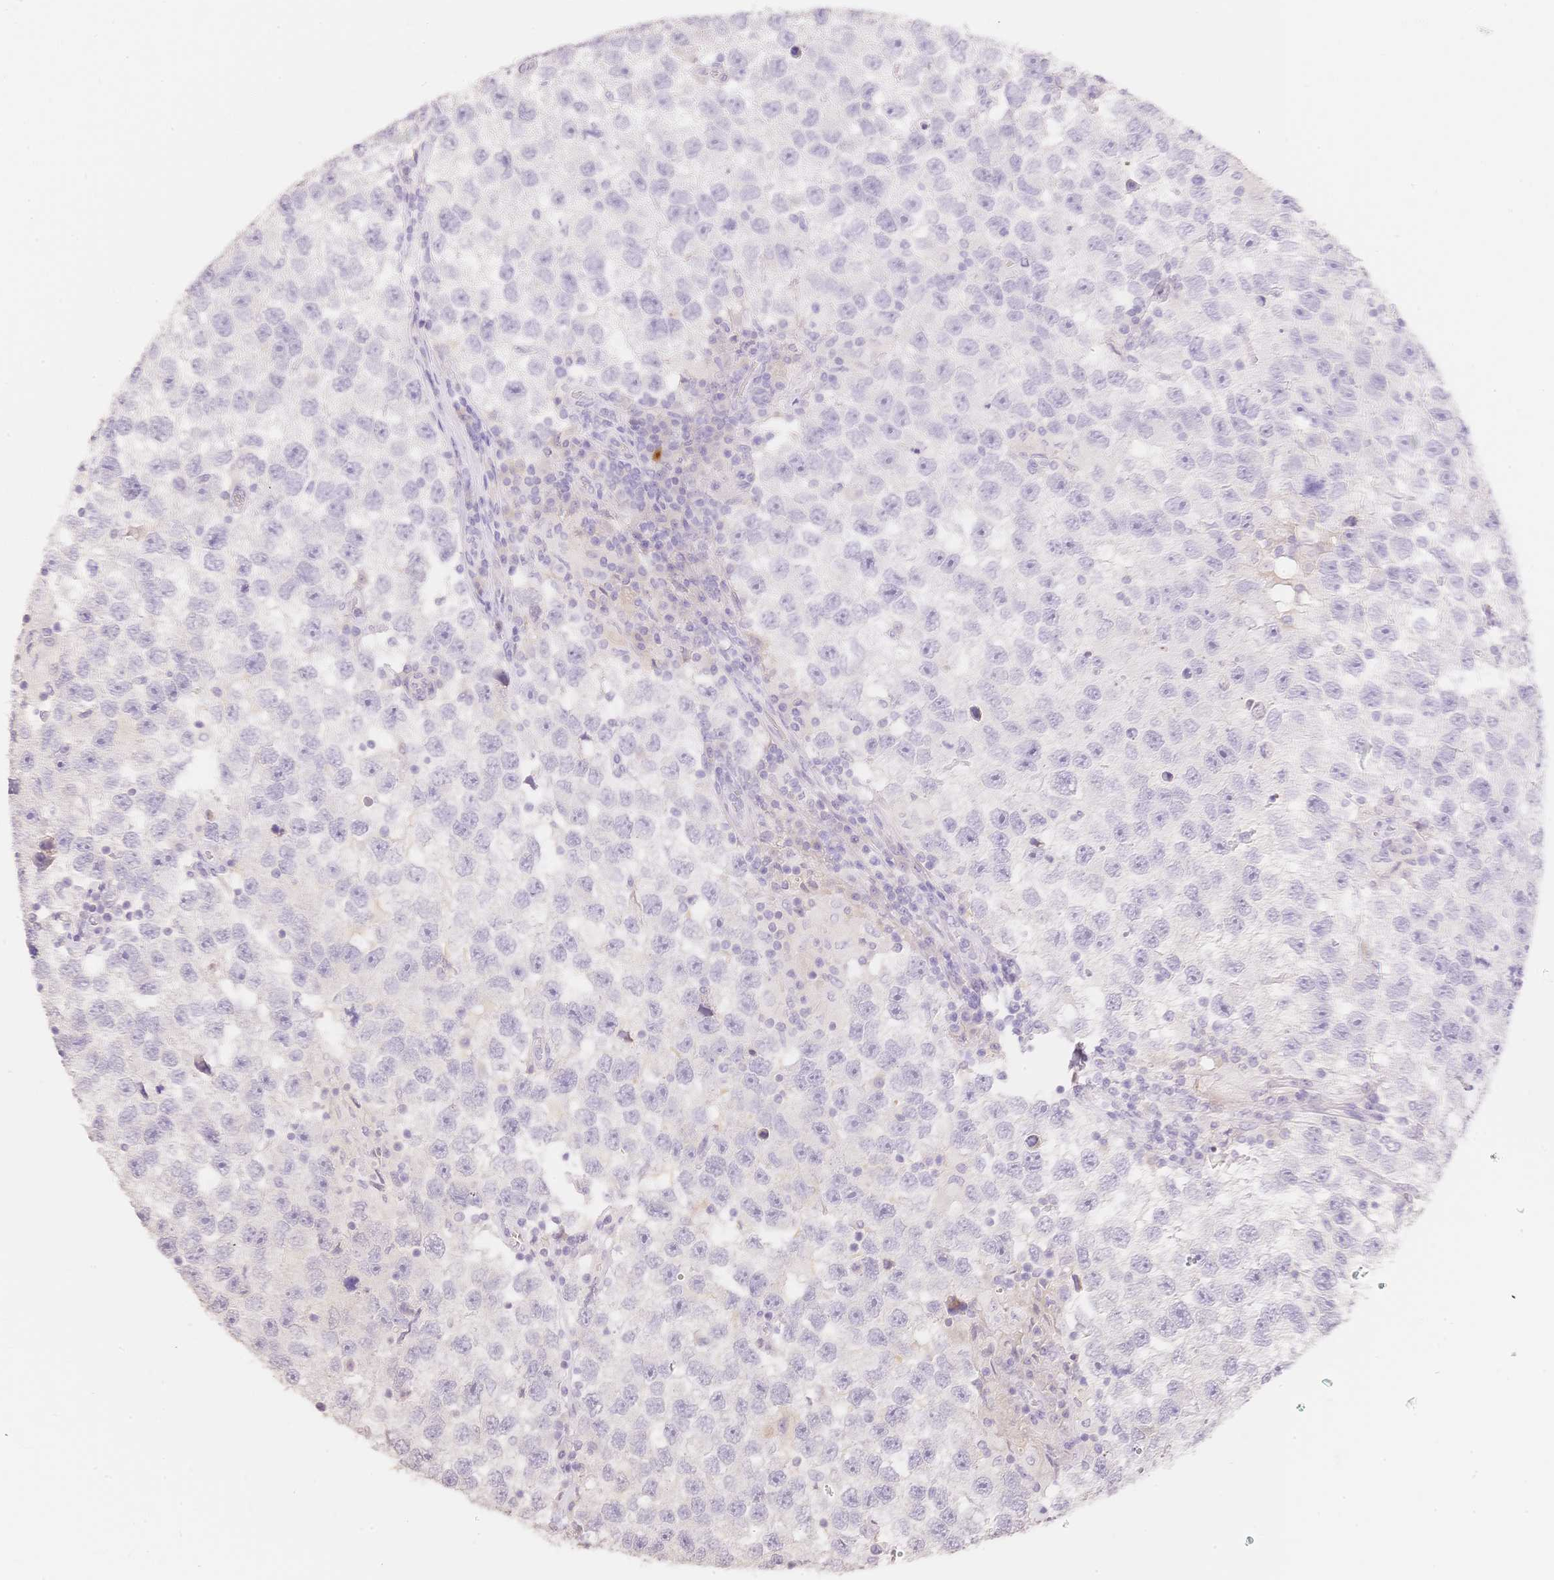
{"staining": {"intensity": "negative", "quantity": "none", "location": "none"}, "tissue": "testis cancer", "cell_type": "Tumor cells", "image_type": "cancer", "snomed": [{"axis": "morphology", "description": "Seminoma, NOS"}, {"axis": "topography", "description": "Testis"}], "caption": "Immunohistochemical staining of testis cancer displays no significant staining in tumor cells. (Stains: DAB (3,3'-diaminobenzidine) immunohistochemistry with hematoxylin counter stain, Microscopy: brightfield microscopy at high magnification).", "gene": "HCRTR2", "patient": {"sex": "male", "age": 26}}